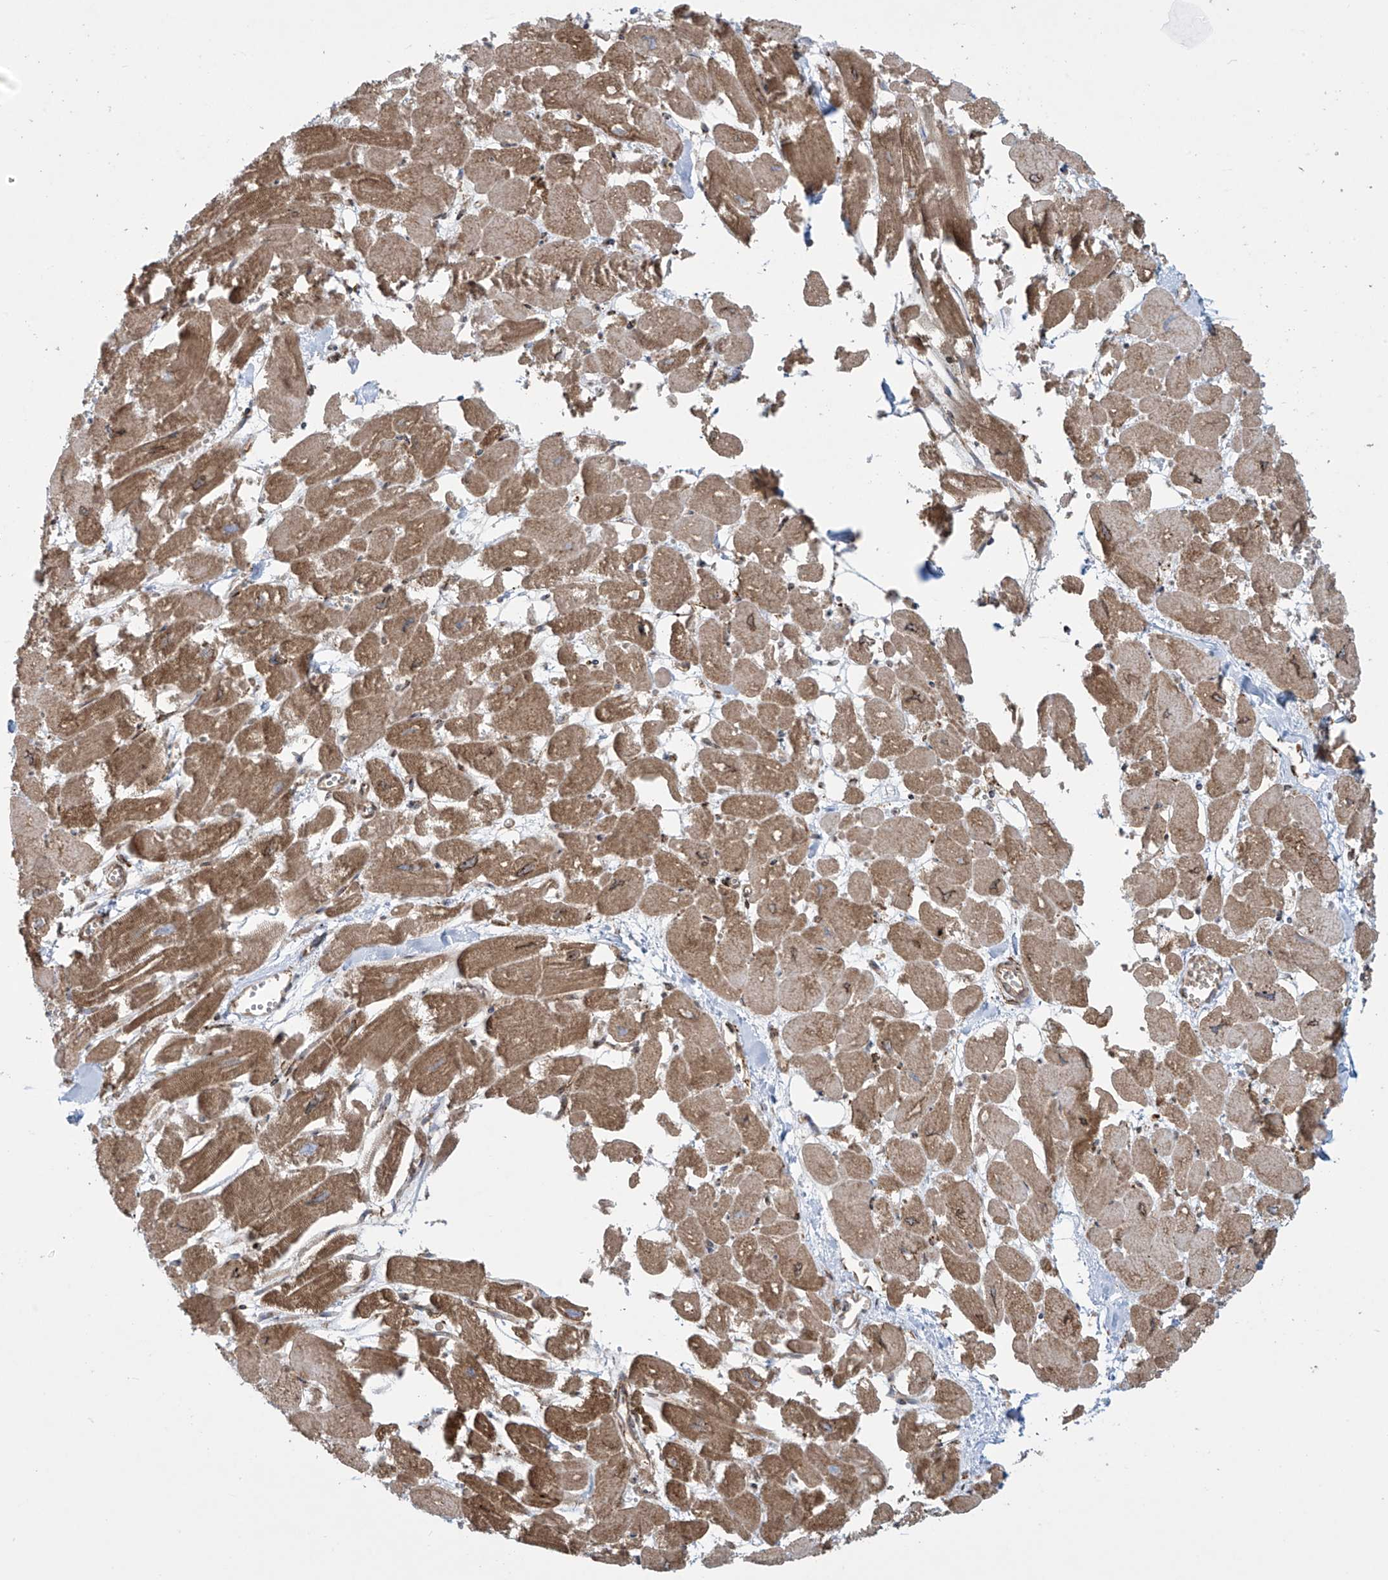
{"staining": {"intensity": "moderate", "quantity": "25%-75%", "location": "cytoplasmic/membranous"}, "tissue": "heart muscle", "cell_type": "Cardiomyocytes", "image_type": "normal", "snomed": [{"axis": "morphology", "description": "Normal tissue, NOS"}, {"axis": "topography", "description": "Heart"}], "caption": "Immunohistochemistry (DAB (3,3'-diaminobenzidine)) staining of normal heart muscle reveals moderate cytoplasmic/membranous protein expression in about 25%-75% of cardiomyocytes.", "gene": "MX1", "patient": {"sex": "male", "age": 54}}